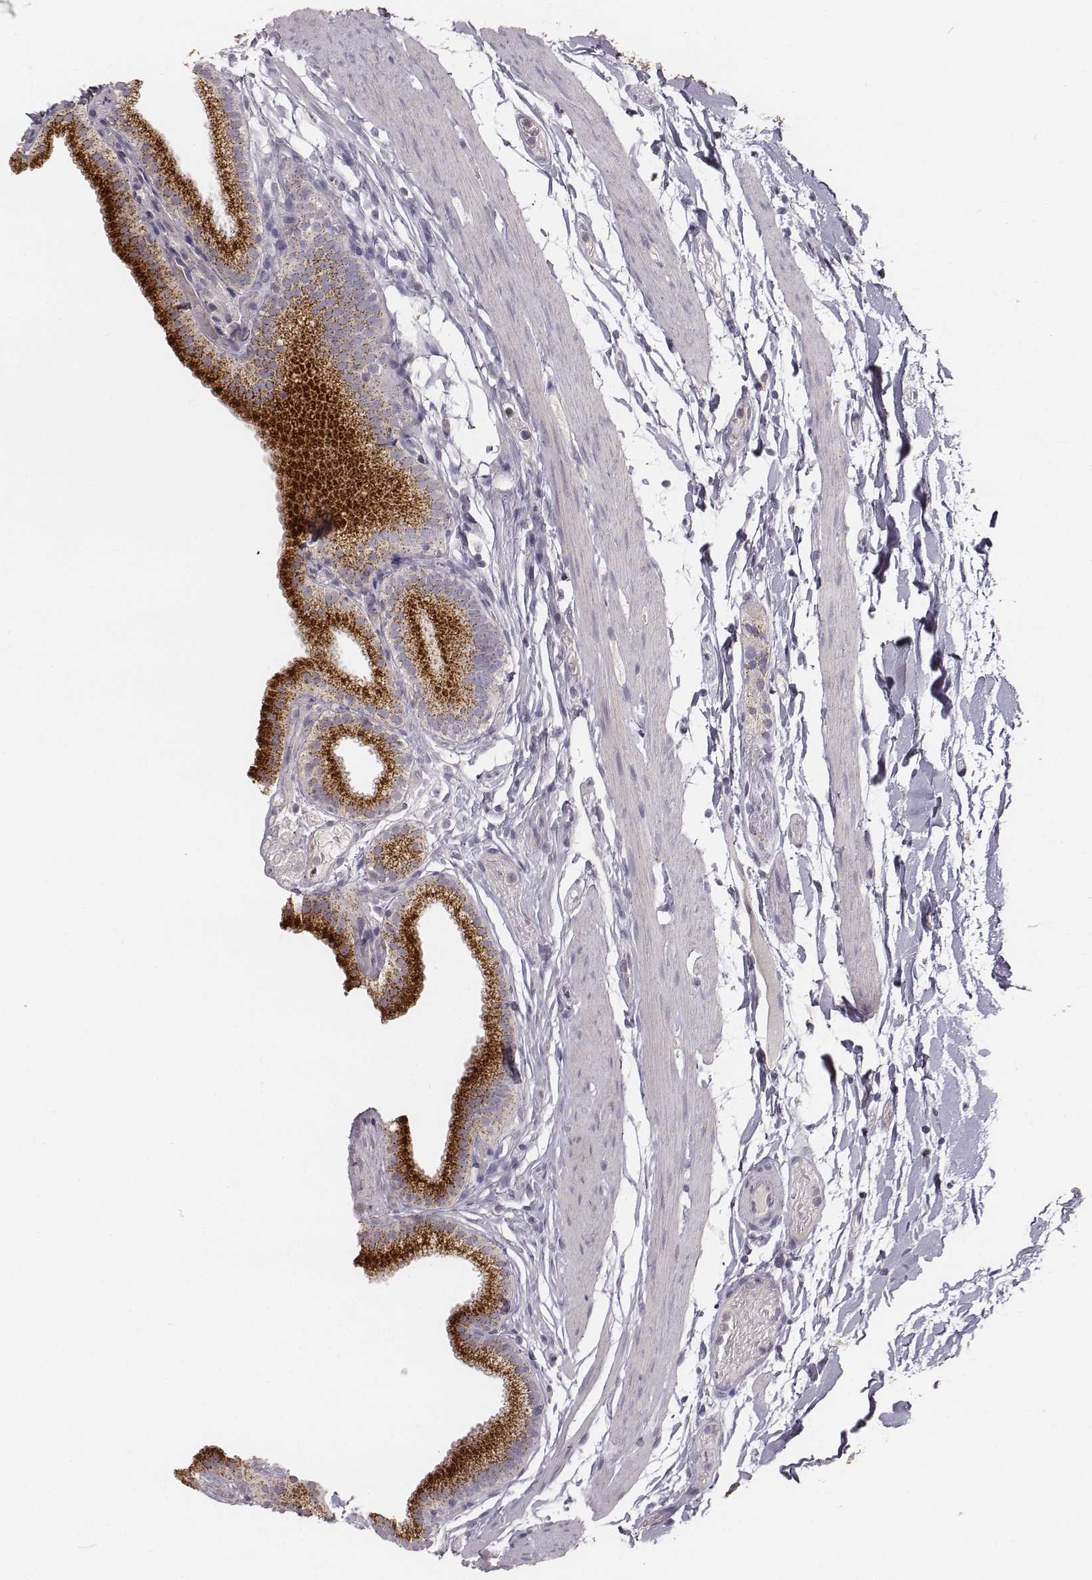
{"staining": {"intensity": "strong", "quantity": ">75%", "location": "cytoplasmic/membranous"}, "tissue": "gallbladder", "cell_type": "Glandular cells", "image_type": "normal", "snomed": [{"axis": "morphology", "description": "Normal tissue, NOS"}, {"axis": "topography", "description": "Gallbladder"}], "caption": "Protein staining of normal gallbladder demonstrates strong cytoplasmic/membranous staining in approximately >75% of glandular cells.", "gene": "ABCD3", "patient": {"sex": "female", "age": 45}}